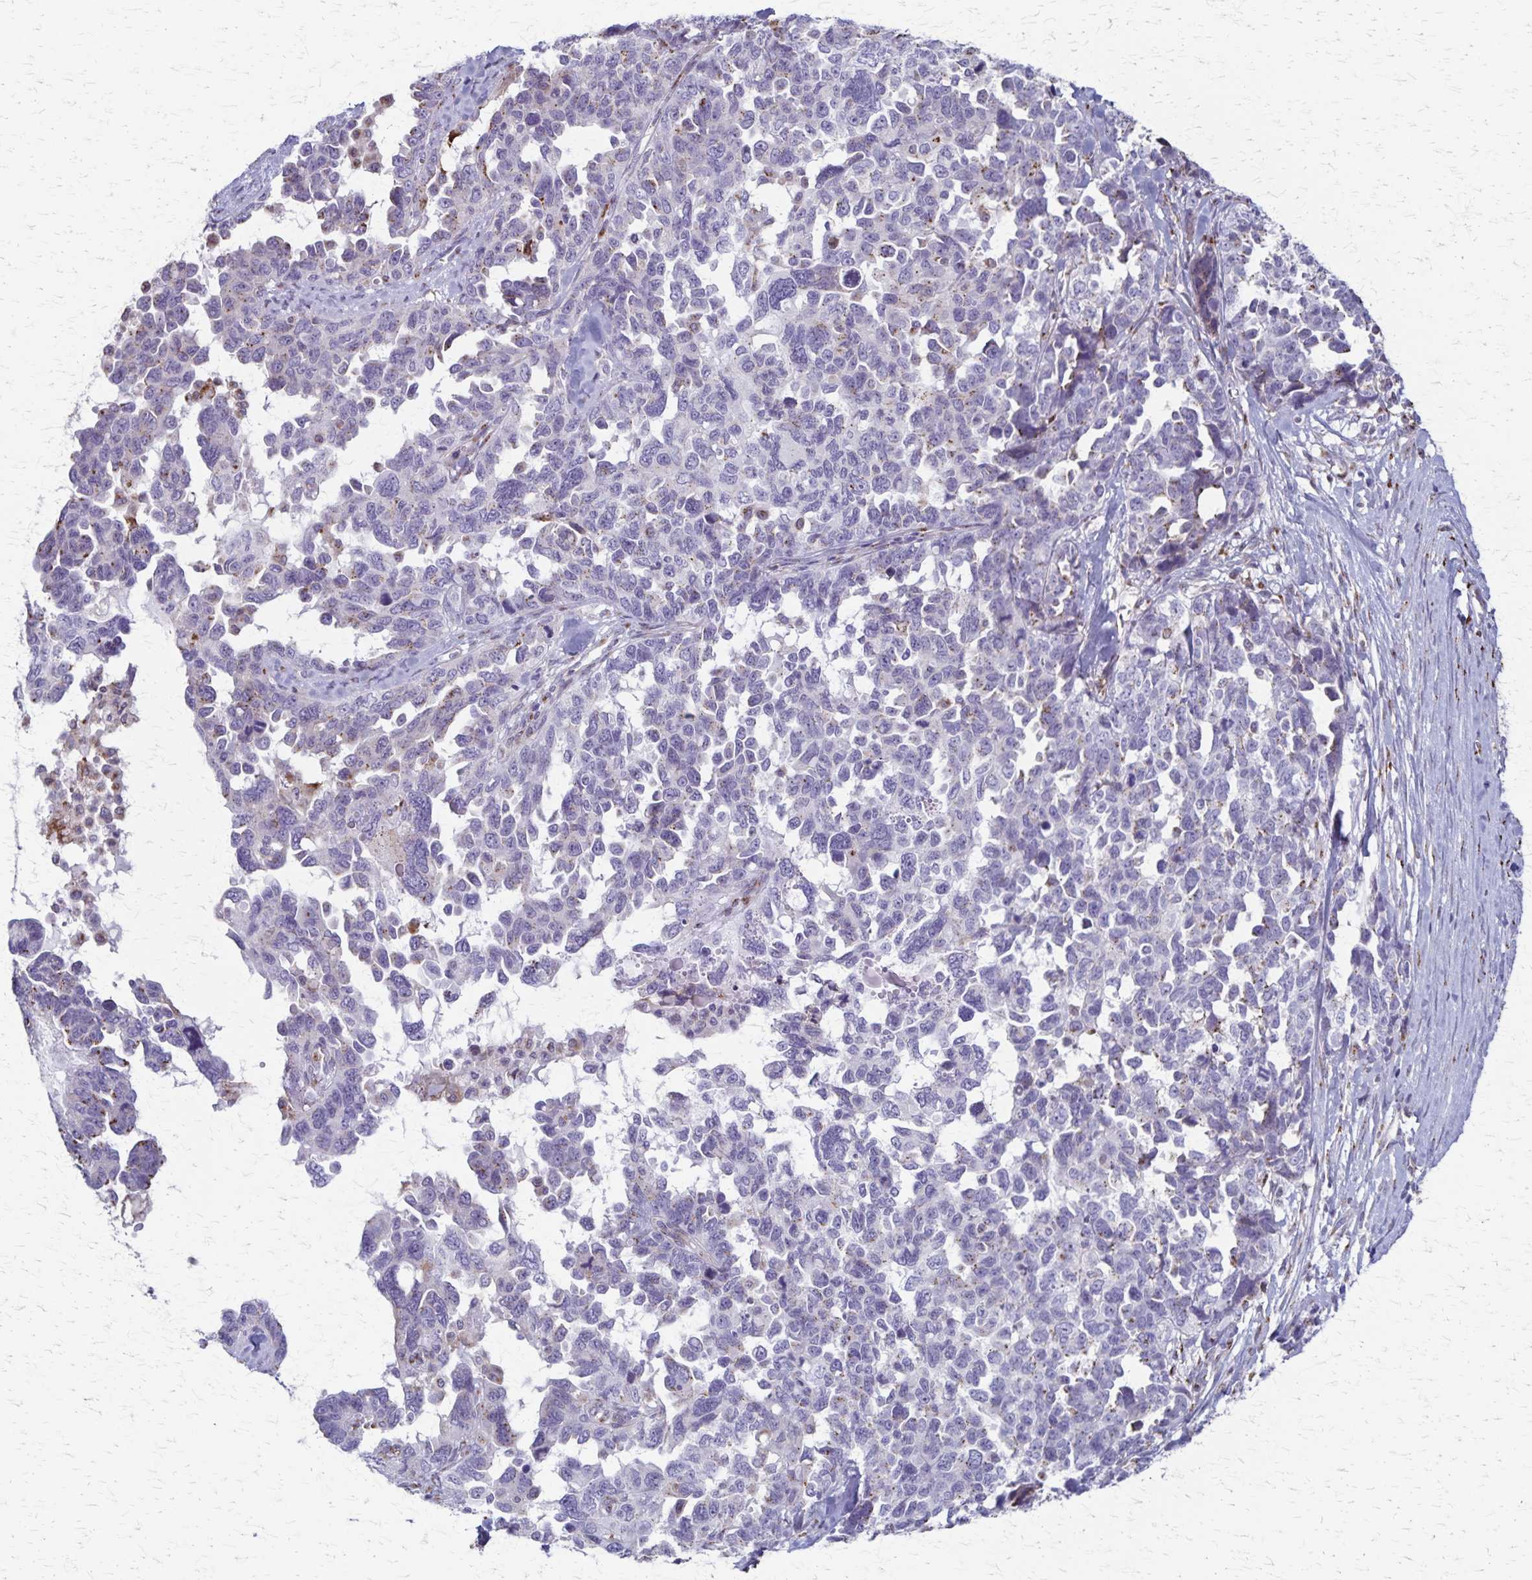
{"staining": {"intensity": "negative", "quantity": "none", "location": "none"}, "tissue": "ovarian cancer", "cell_type": "Tumor cells", "image_type": "cancer", "snomed": [{"axis": "morphology", "description": "Cystadenocarcinoma, serous, NOS"}, {"axis": "topography", "description": "Ovary"}], "caption": "IHC image of ovarian serous cystadenocarcinoma stained for a protein (brown), which exhibits no staining in tumor cells. The staining was performed using DAB to visualize the protein expression in brown, while the nuclei were stained in blue with hematoxylin (Magnification: 20x).", "gene": "MCFD2", "patient": {"sex": "female", "age": 69}}